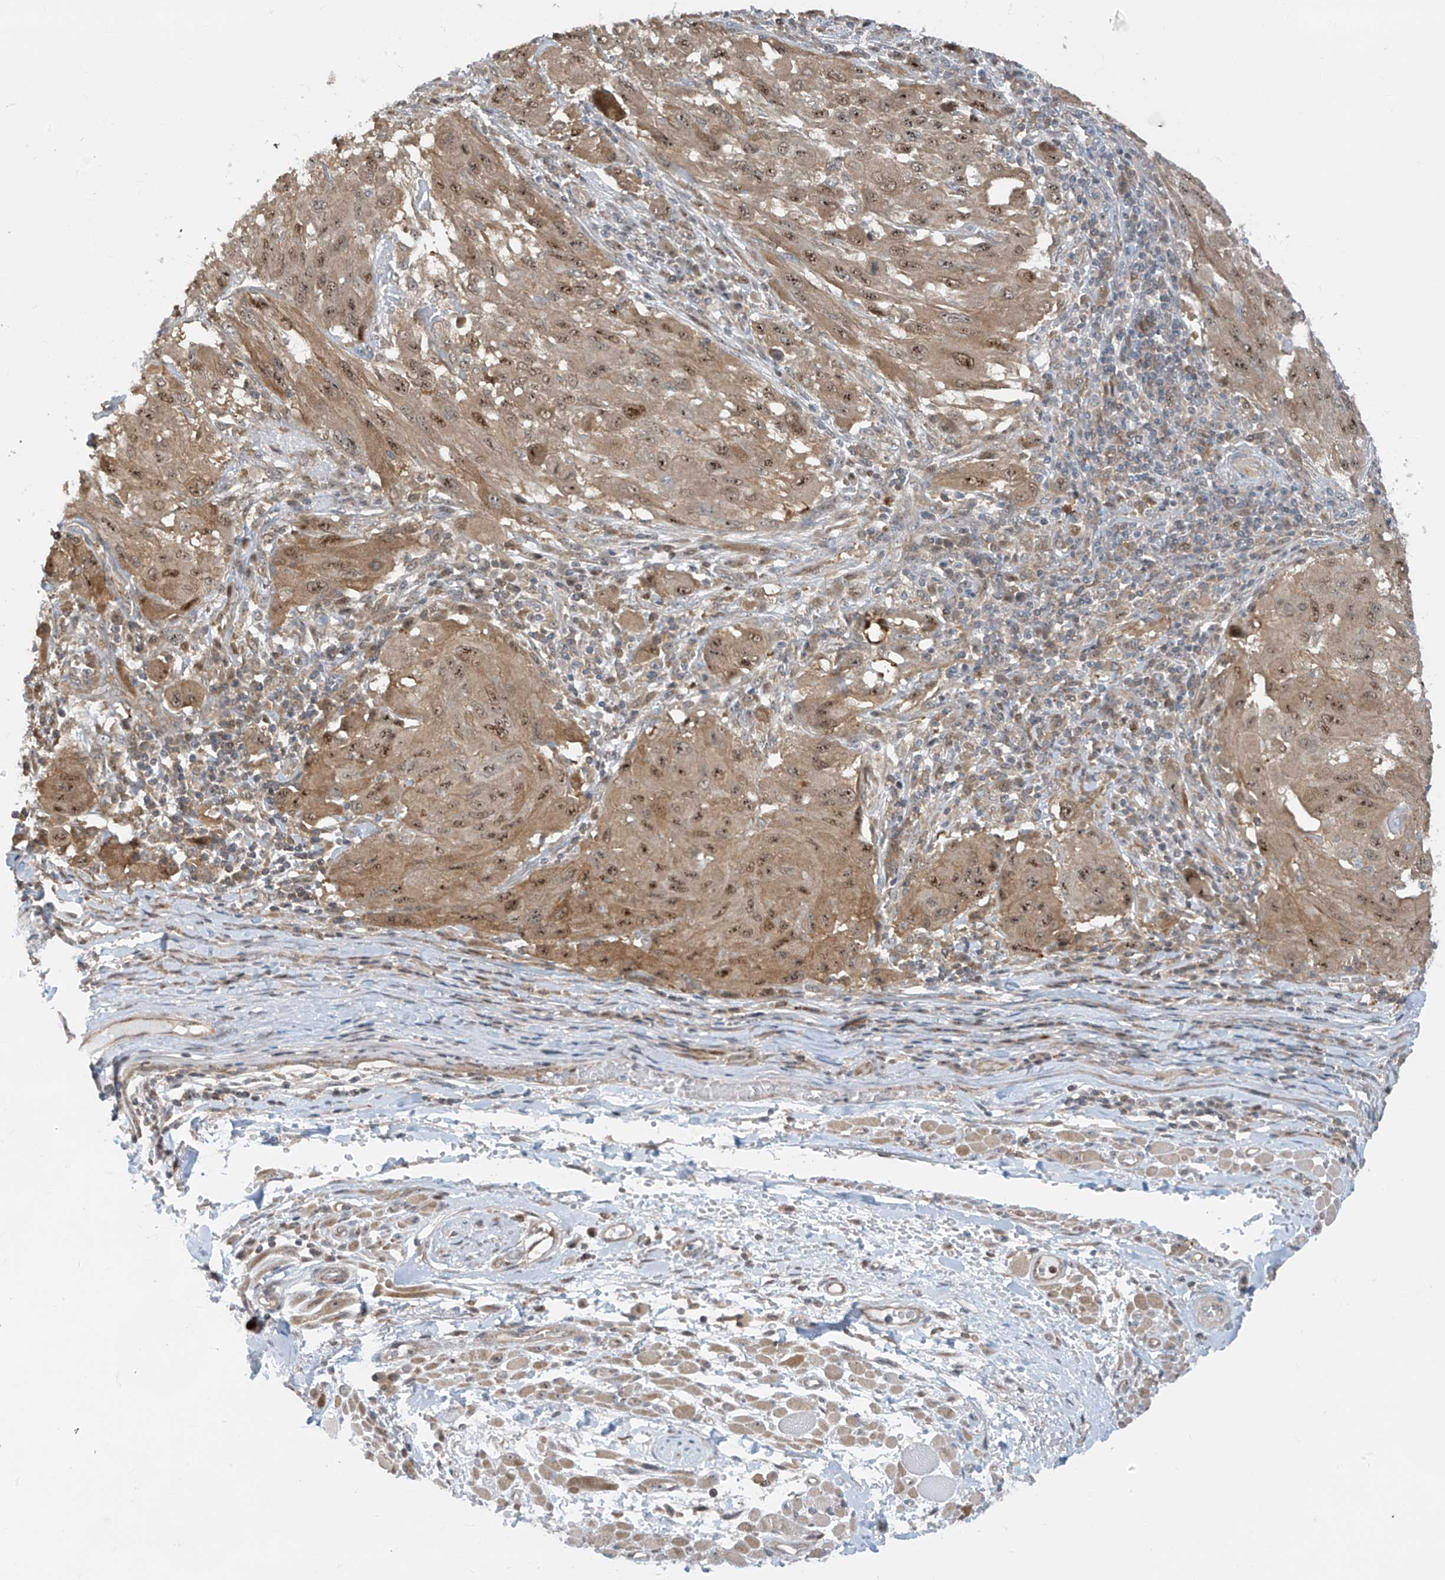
{"staining": {"intensity": "moderate", "quantity": ">75%", "location": "cytoplasmic/membranous,nuclear"}, "tissue": "melanoma", "cell_type": "Tumor cells", "image_type": "cancer", "snomed": [{"axis": "morphology", "description": "Malignant melanoma, NOS"}, {"axis": "topography", "description": "Skin"}], "caption": "Immunohistochemistry (IHC) of melanoma demonstrates medium levels of moderate cytoplasmic/membranous and nuclear staining in about >75% of tumor cells.", "gene": "TTC38", "patient": {"sex": "female", "age": 91}}